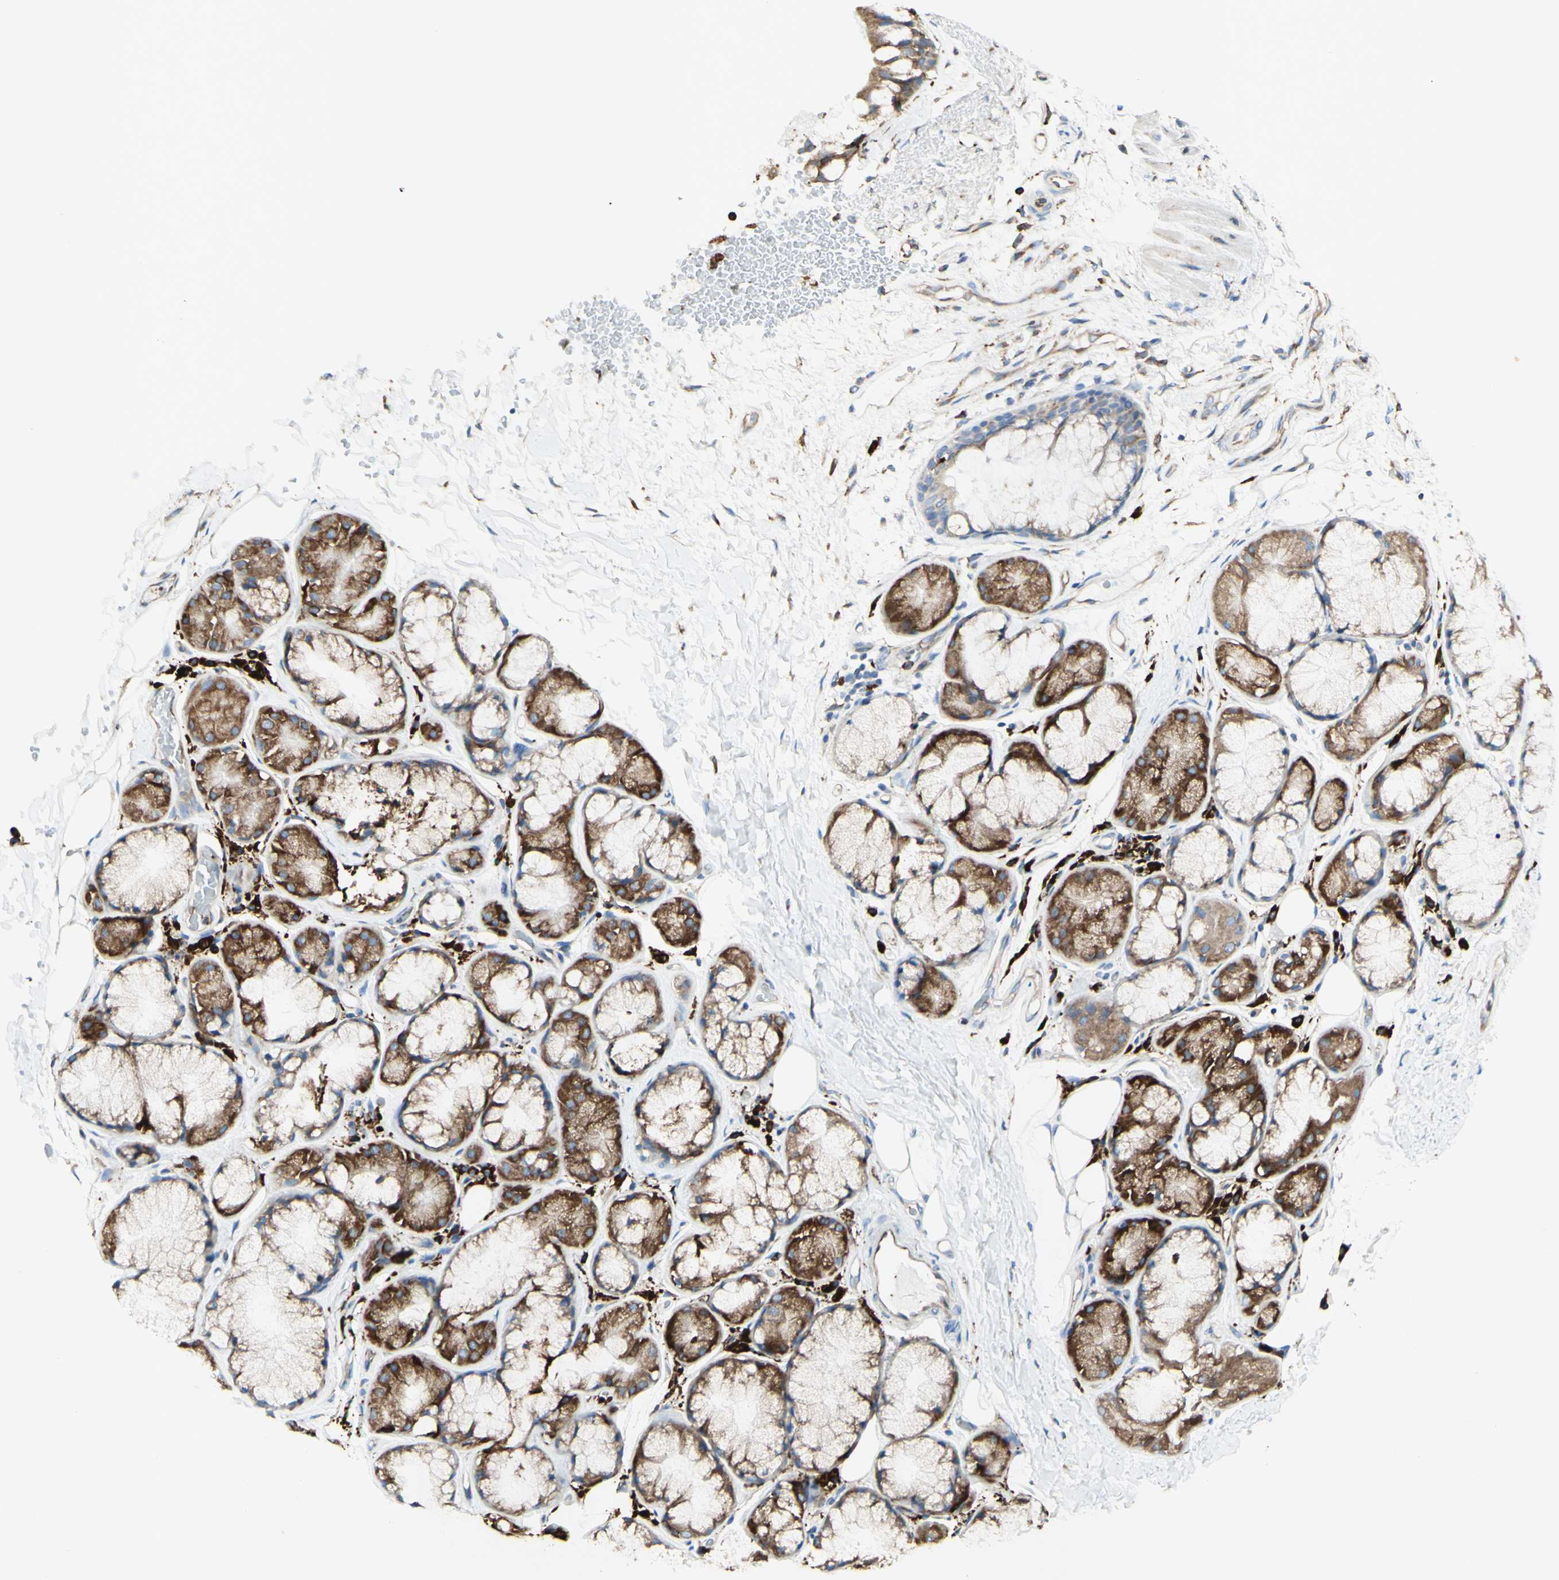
{"staining": {"intensity": "moderate", "quantity": ">75%", "location": "cytoplasmic/membranous"}, "tissue": "bronchus", "cell_type": "Respiratory epithelial cells", "image_type": "normal", "snomed": [{"axis": "morphology", "description": "Normal tissue, NOS"}, {"axis": "topography", "description": "Bronchus"}], "caption": "This histopathology image exhibits immunohistochemistry (IHC) staining of unremarkable human bronchus, with medium moderate cytoplasmic/membranous positivity in about >75% of respiratory epithelial cells.", "gene": "DNAJB11", "patient": {"sex": "male", "age": 66}}